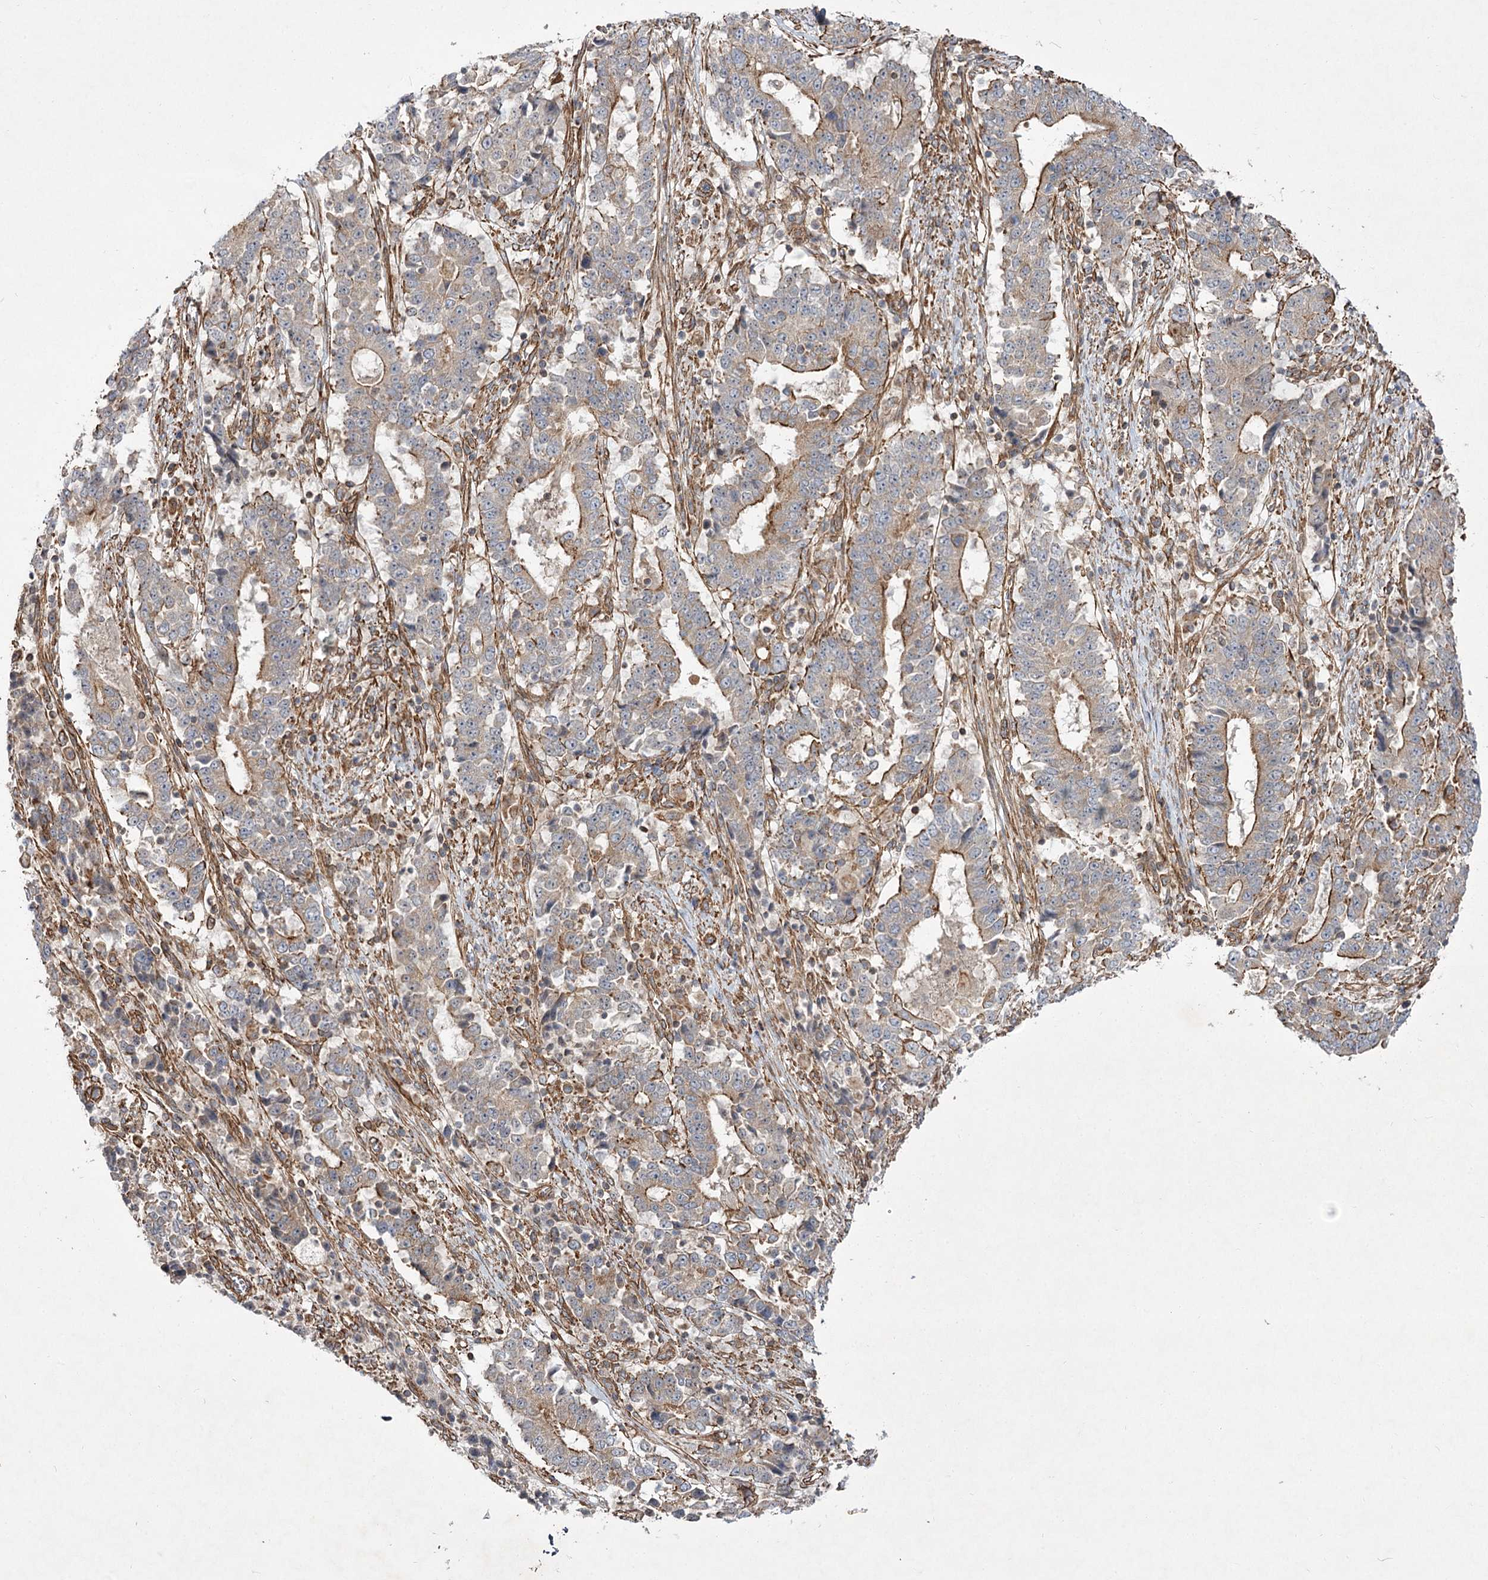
{"staining": {"intensity": "moderate", "quantity": "25%-75%", "location": "cytoplasmic/membranous"}, "tissue": "stomach cancer", "cell_type": "Tumor cells", "image_type": "cancer", "snomed": [{"axis": "morphology", "description": "Adenocarcinoma, NOS"}, {"axis": "topography", "description": "Stomach"}], "caption": "Human stomach cancer (adenocarcinoma) stained for a protein (brown) reveals moderate cytoplasmic/membranous positive positivity in about 25%-75% of tumor cells.", "gene": "SH3BP5L", "patient": {"sex": "male", "age": 59}}